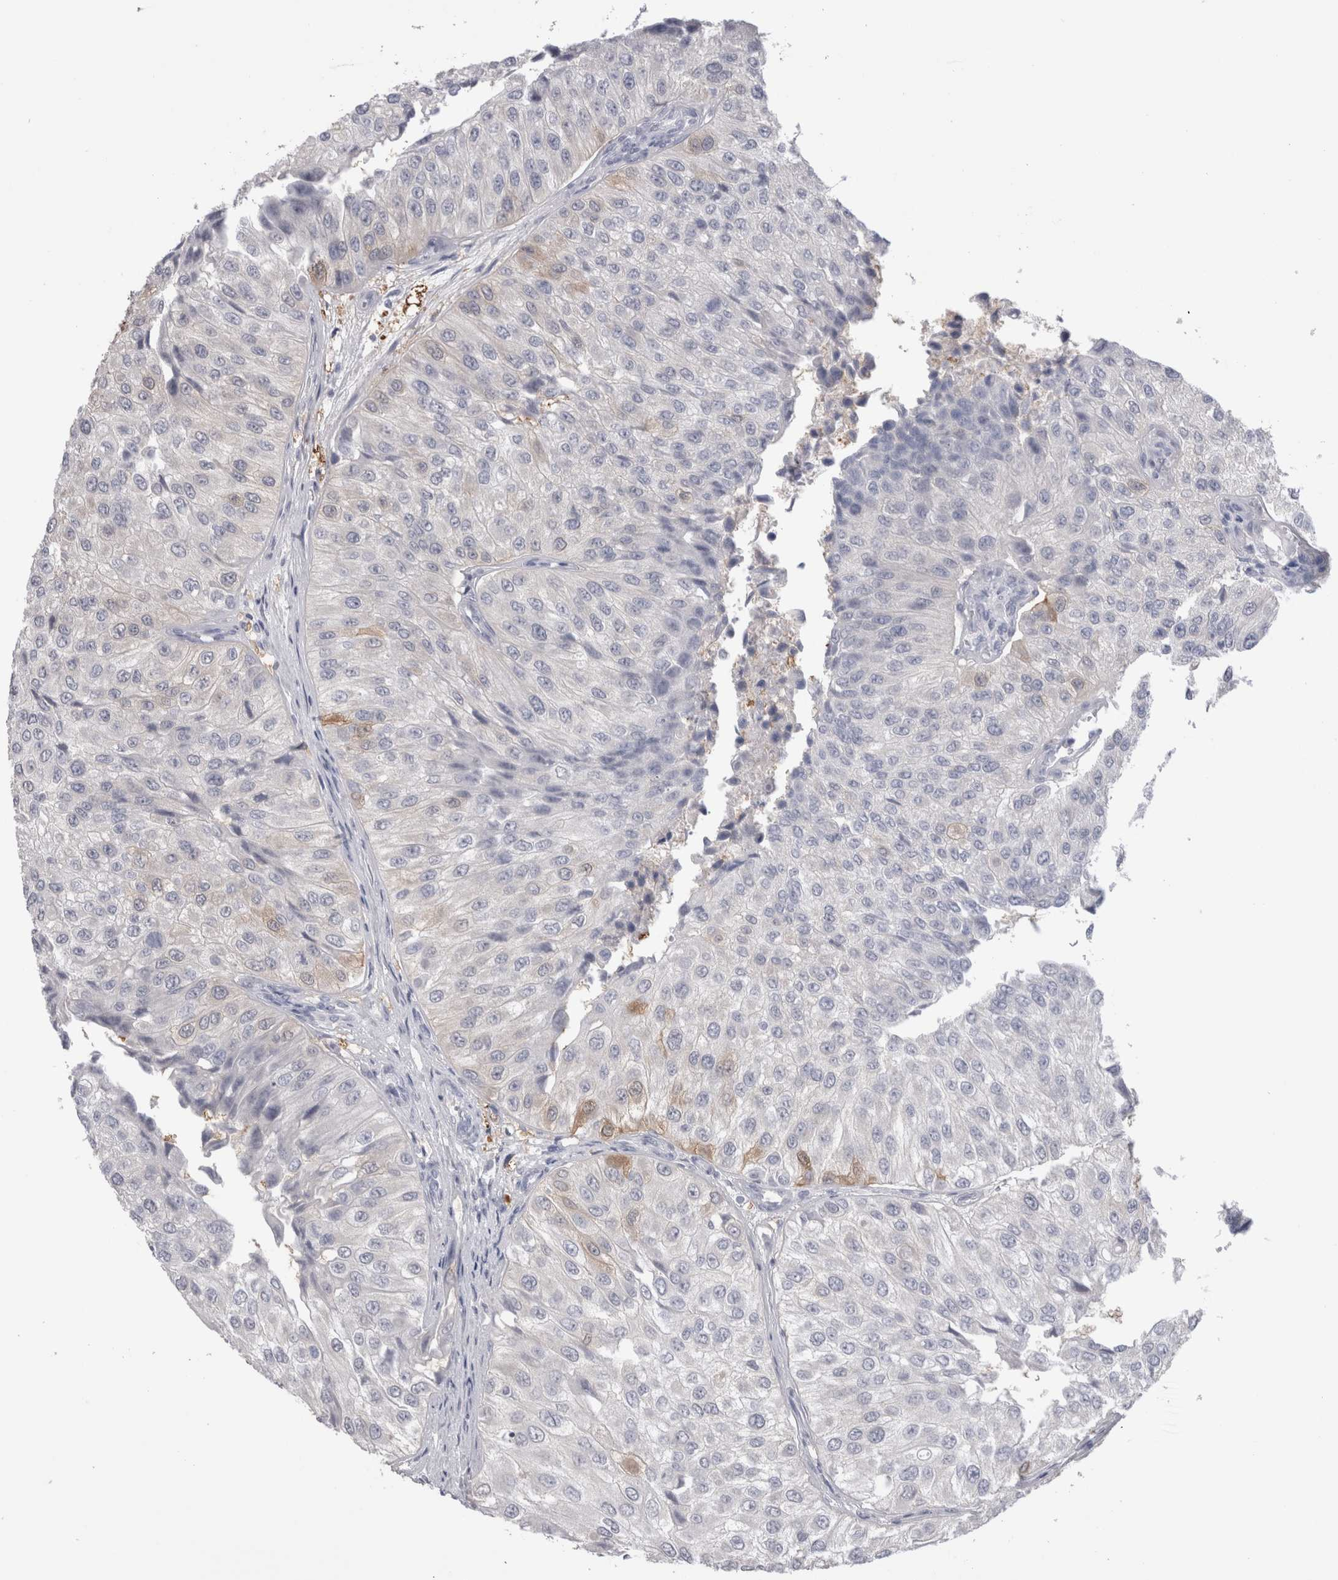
{"staining": {"intensity": "strong", "quantity": "<25%", "location": "cytoplasmic/membranous"}, "tissue": "urothelial cancer", "cell_type": "Tumor cells", "image_type": "cancer", "snomed": [{"axis": "morphology", "description": "Urothelial carcinoma, High grade"}, {"axis": "topography", "description": "Kidney"}, {"axis": "topography", "description": "Urinary bladder"}], "caption": "This image displays high-grade urothelial carcinoma stained with immunohistochemistry to label a protein in brown. The cytoplasmic/membranous of tumor cells show strong positivity for the protein. Nuclei are counter-stained blue.", "gene": "SUCNR1", "patient": {"sex": "male", "age": 77}}